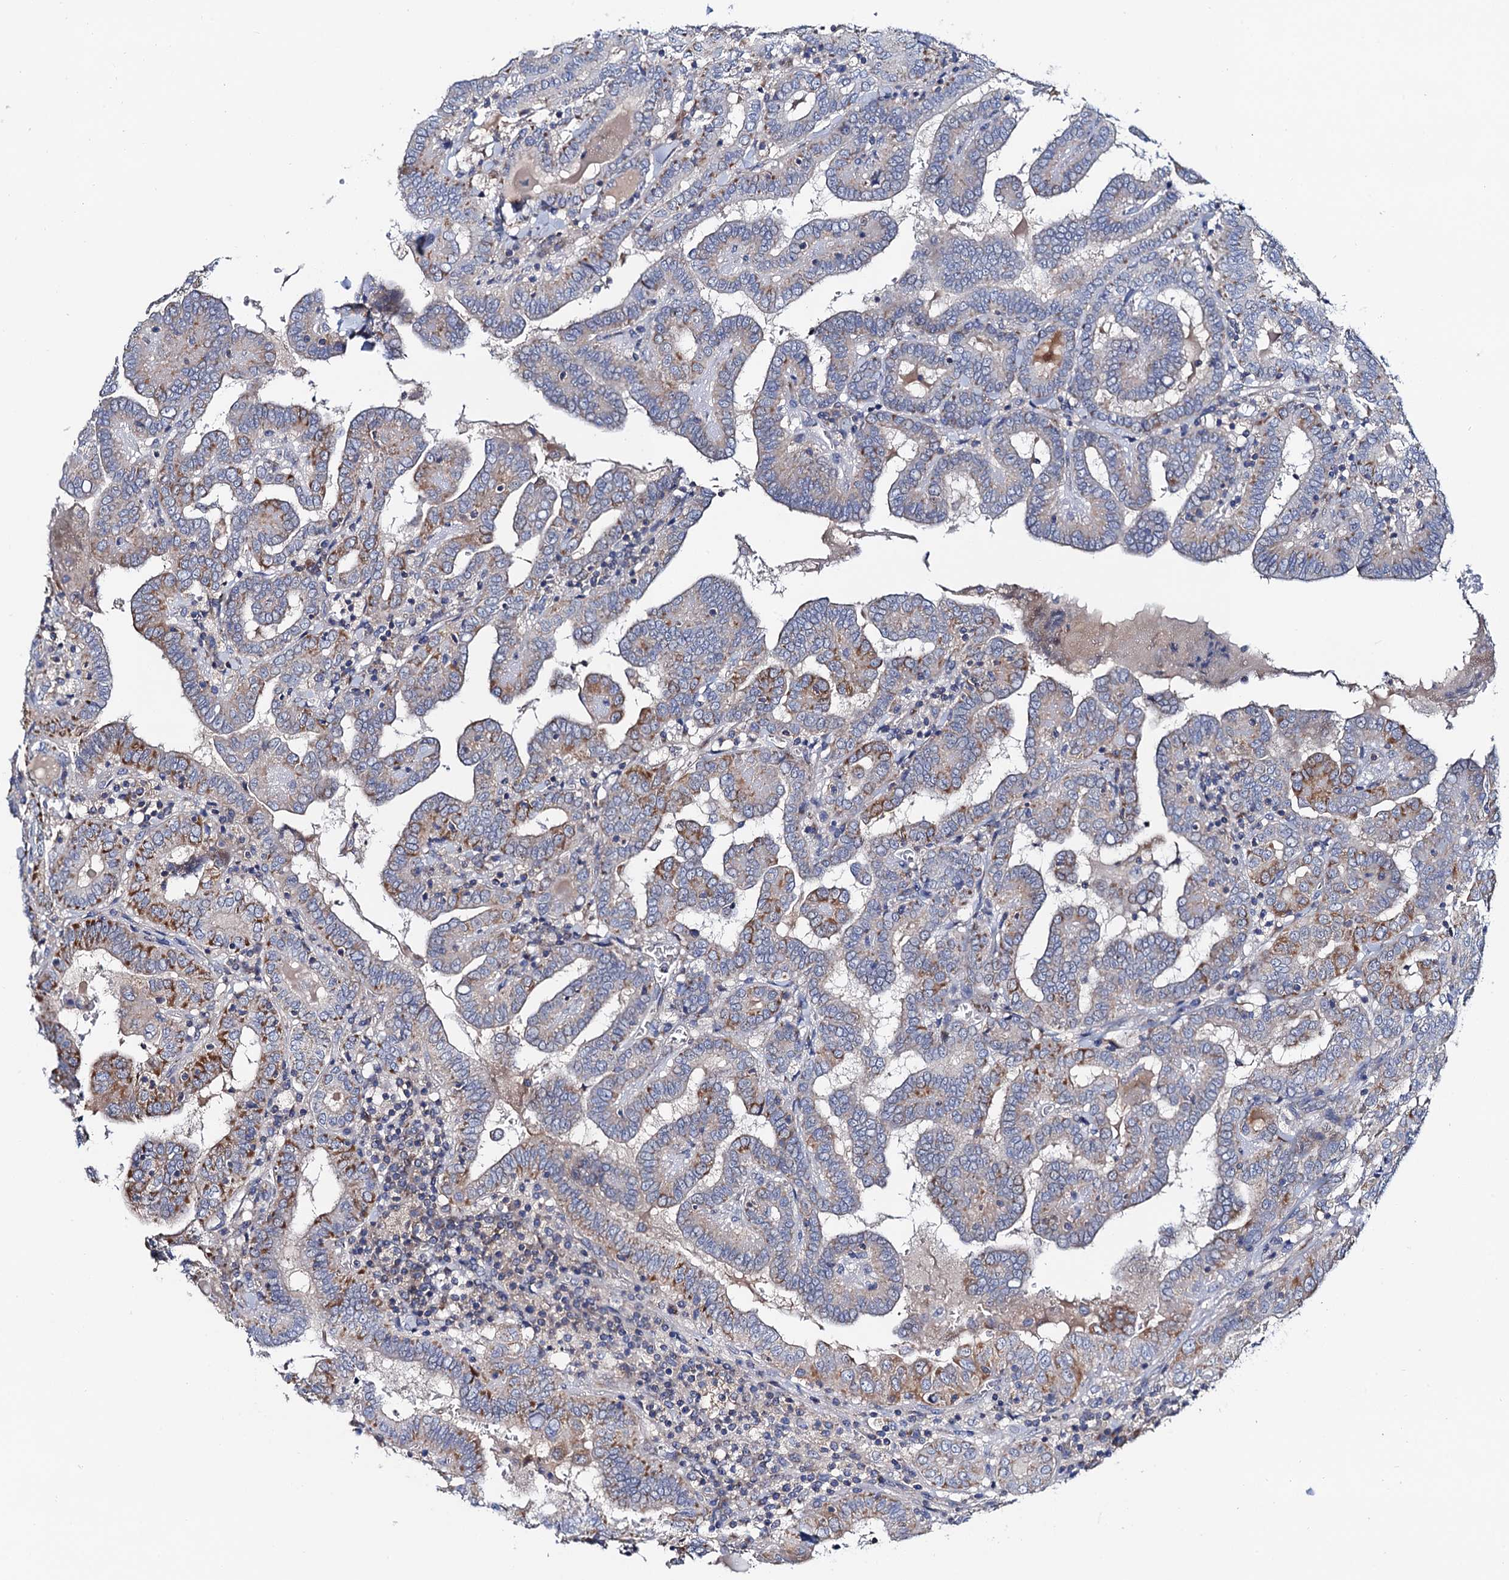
{"staining": {"intensity": "moderate", "quantity": "<25%", "location": "cytoplasmic/membranous"}, "tissue": "thyroid cancer", "cell_type": "Tumor cells", "image_type": "cancer", "snomed": [{"axis": "morphology", "description": "Papillary adenocarcinoma, NOS"}, {"axis": "topography", "description": "Thyroid gland"}], "caption": "High-power microscopy captured an immunohistochemistry micrograph of papillary adenocarcinoma (thyroid), revealing moderate cytoplasmic/membranous staining in approximately <25% of tumor cells. (brown staining indicates protein expression, while blue staining denotes nuclei).", "gene": "MRPL48", "patient": {"sex": "female", "age": 72}}